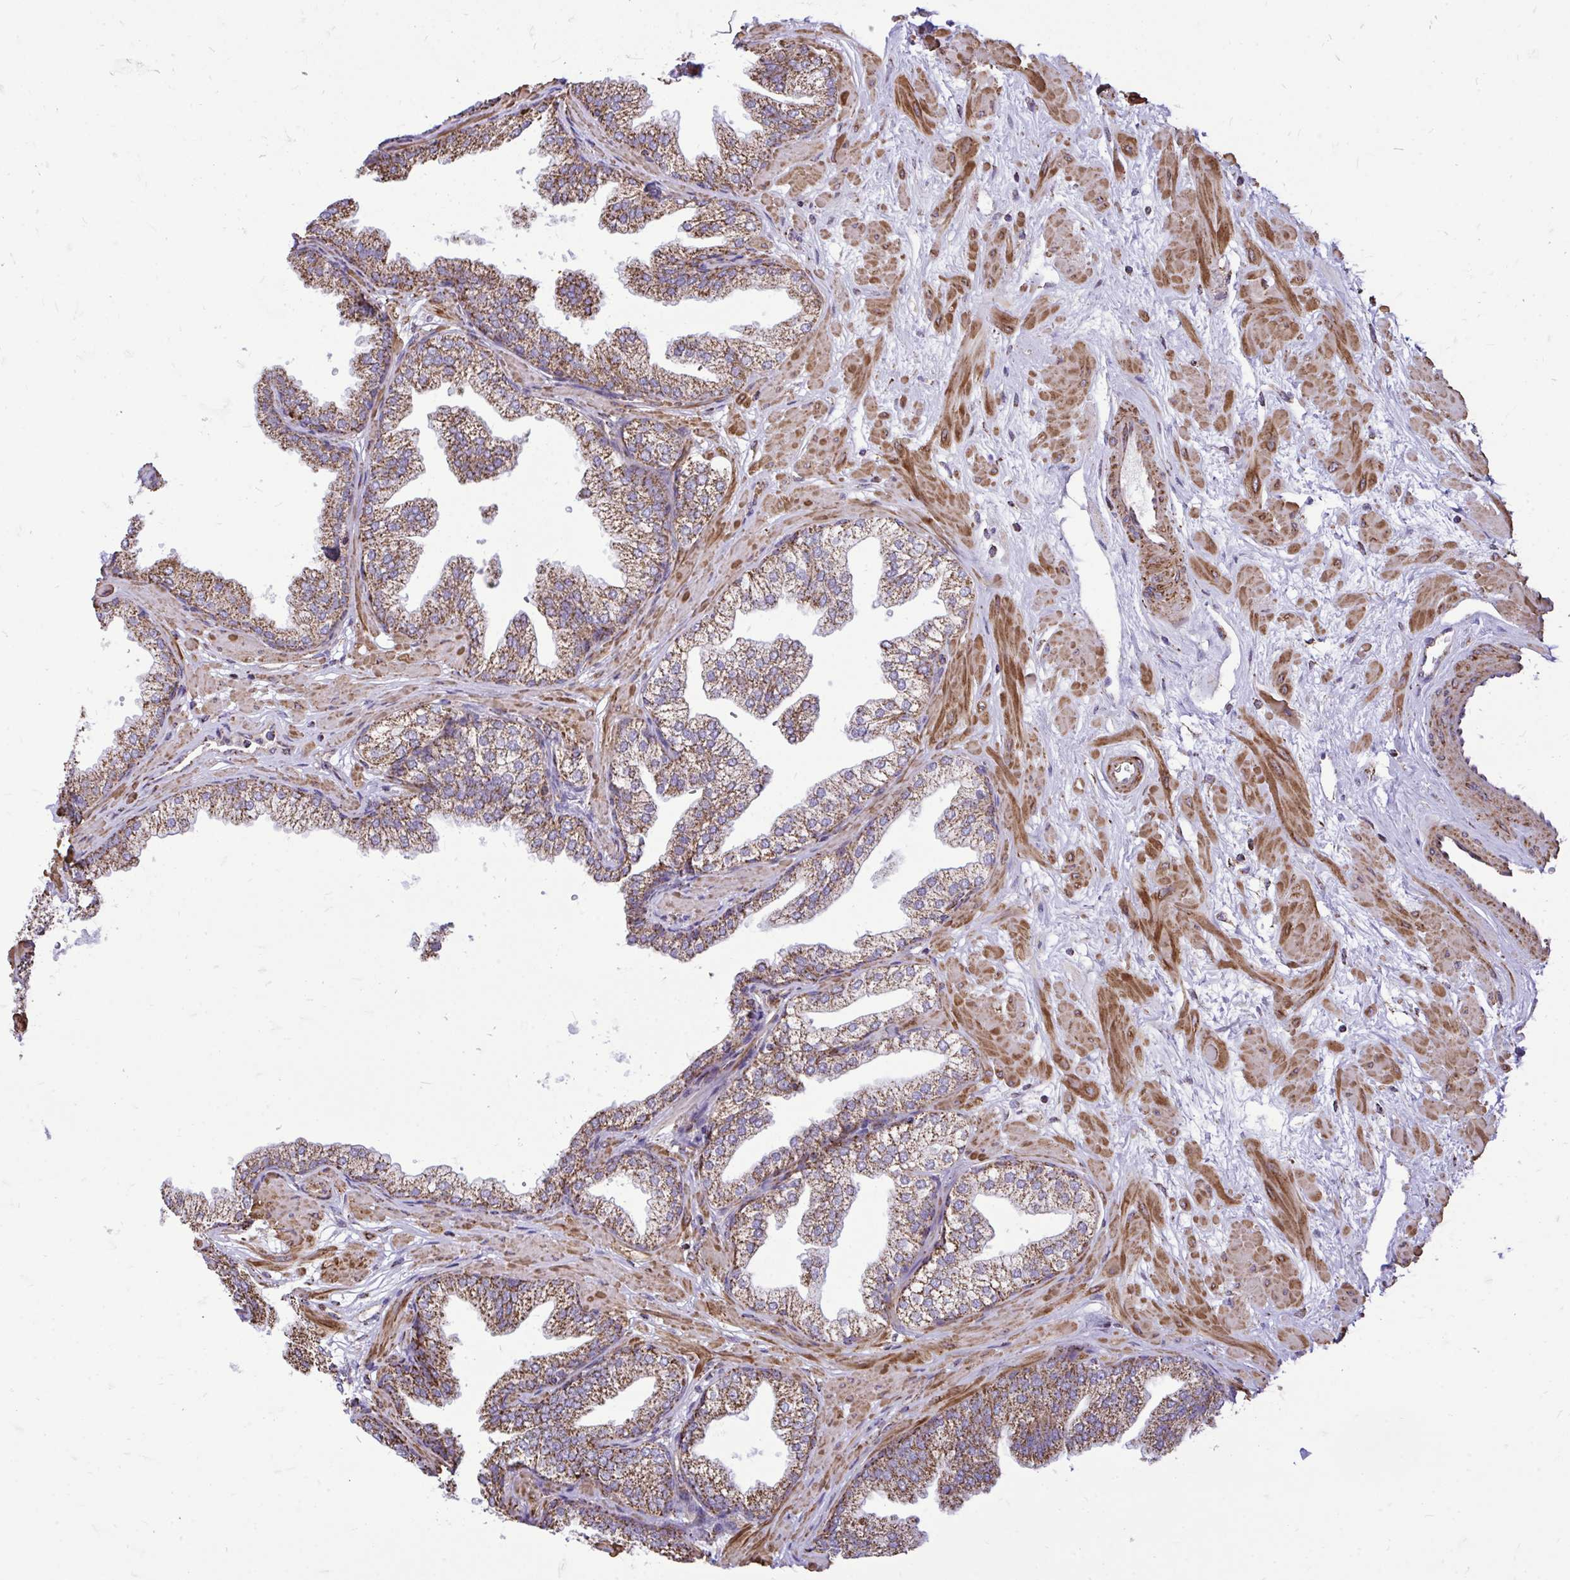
{"staining": {"intensity": "moderate", "quantity": "25%-75%", "location": "cytoplasmic/membranous"}, "tissue": "prostate", "cell_type": "Glandular cells", "image_type": "normal", "snomed": [{"axis": "morphology", "description": "Normal tissue, NOS"}, {"axis": "topography", "description": "Prostate"}], "caption": "Prostate stained with DAB immunohistochemistry (IHC) shows medium levels of moderate cytoplasmic/membranous expression in approximately 25%-75% of glandular cells.", "gene": "UBE2C", "patient": {"sex": "male", "age": 37}}